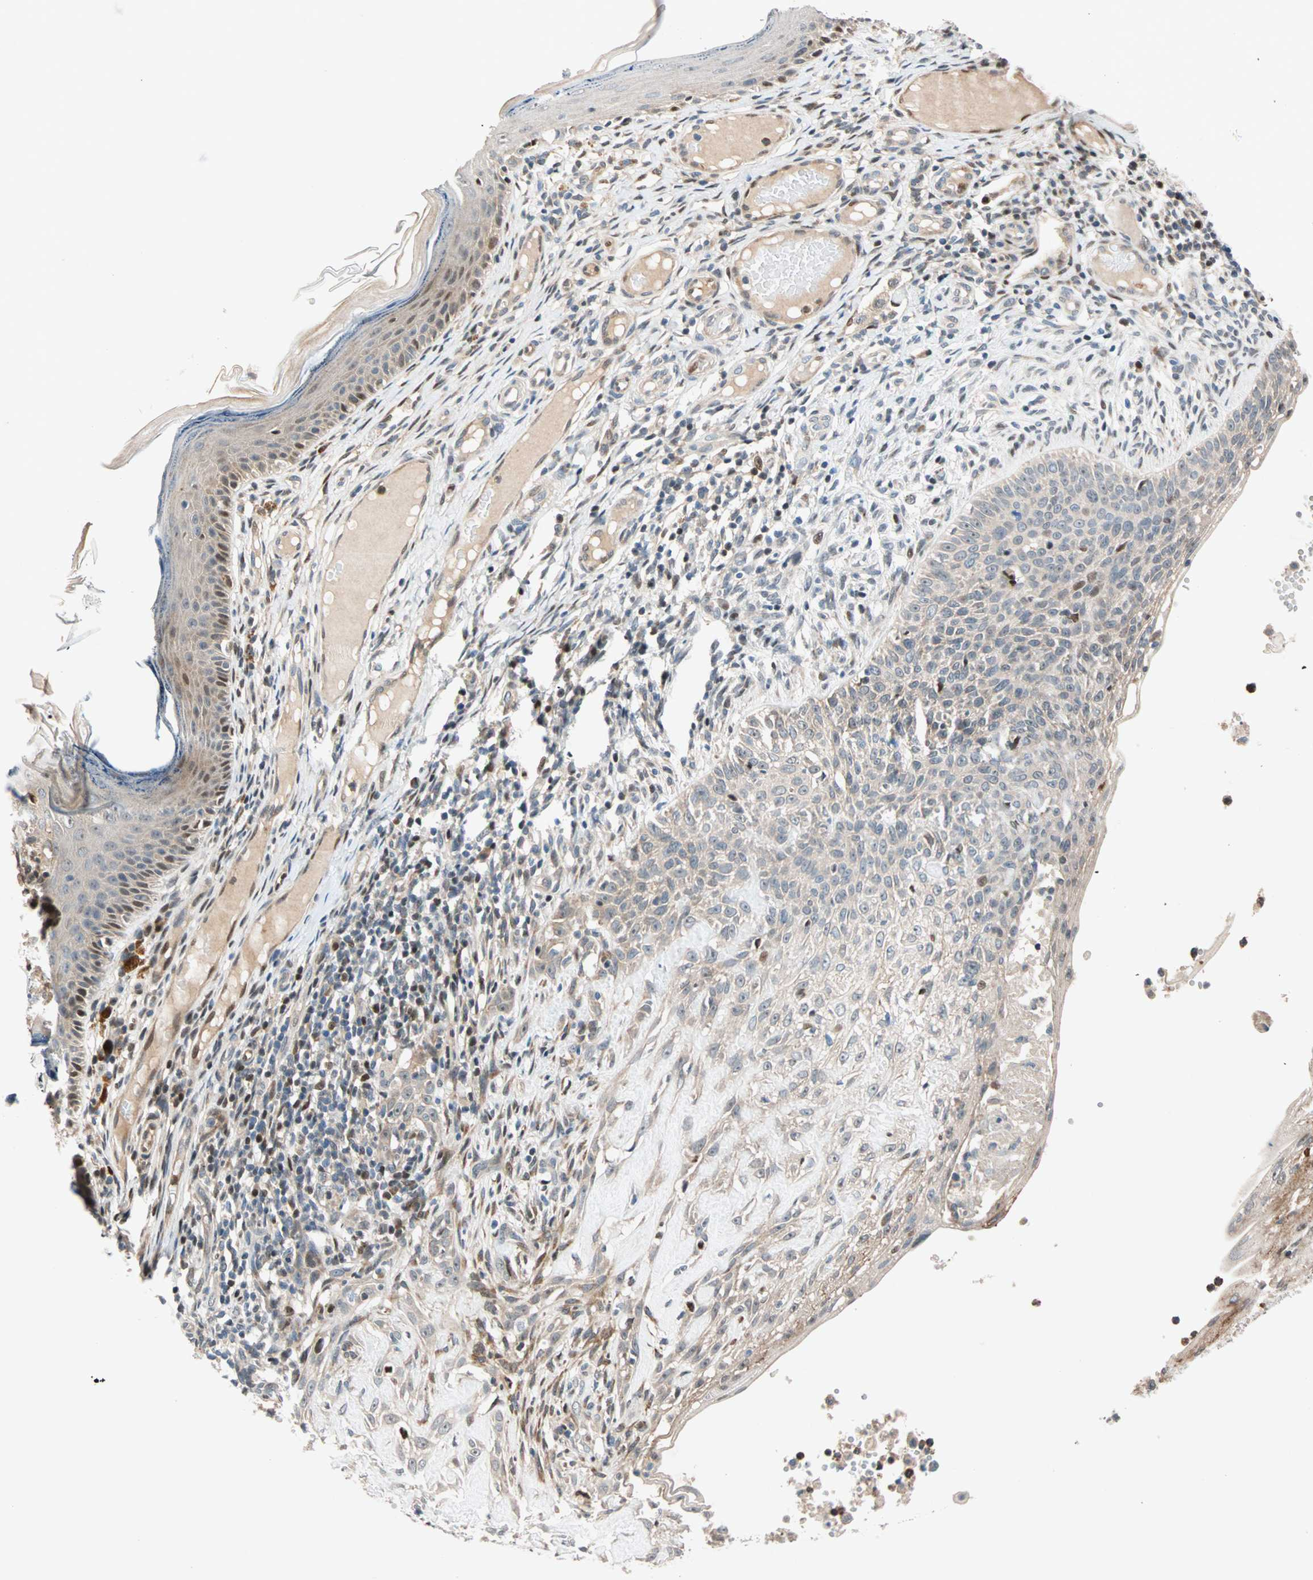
{"staining": {"intensity": "weak", "quantity": ">75%", "location": "cytoplasmic/membranous"}, "tissue": "skin cancer", "cell_type": "Tumor cells", "image_type": "cancer", "snomed": [{"axis": "morphology", "description": "Normal tissue, NOS"}, {"axis": "morphology", "description": "Basal cell carcinoma"}, {"axis": "topography", "description": "Skin"}], "caption": "Weak cytoplasmic/membranous staining is seen in about >75% of tumor cells in skin basal cell carcinoma.", "gene": "HECW1", "patient": {"sex": "male", "age": 87}}